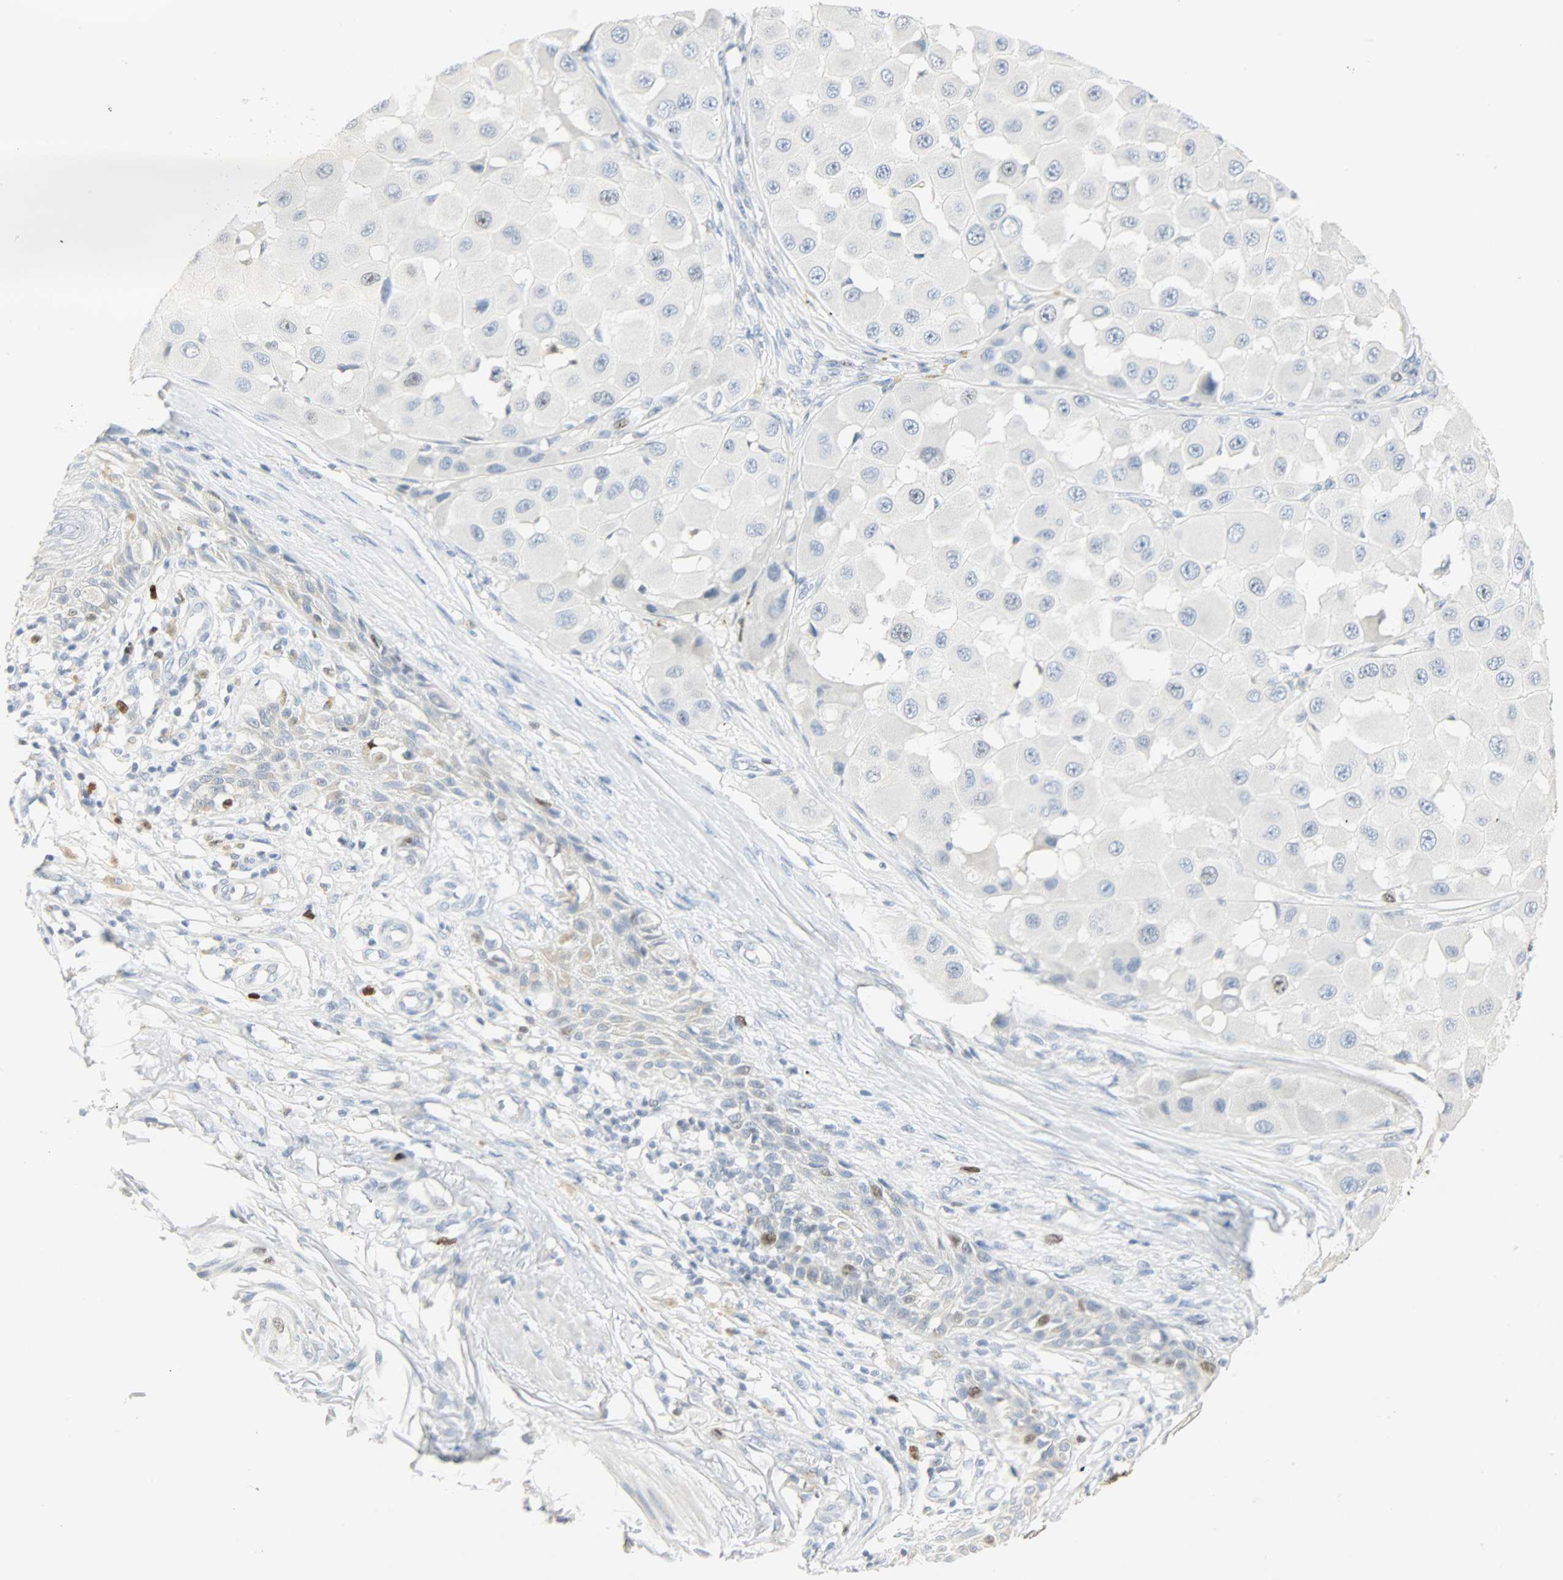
{"staining": {"intensity": "negative", "quantity": "none", "location": "none"}, "tissue": "melanoma", "cell_type": "Tumor cells", "image_type": "cancer", "snomed": [{"axis": "morphology", "description": "Malignant melanoma, NOS"}, {"axis": "topography", "description": "Skin"}], "caption": "Melanoma was stained to show a protein in brown. There is no significant staining in tumor cells.", "gene": "HELLS", "patient": {"sex": "female", "age": 81}}